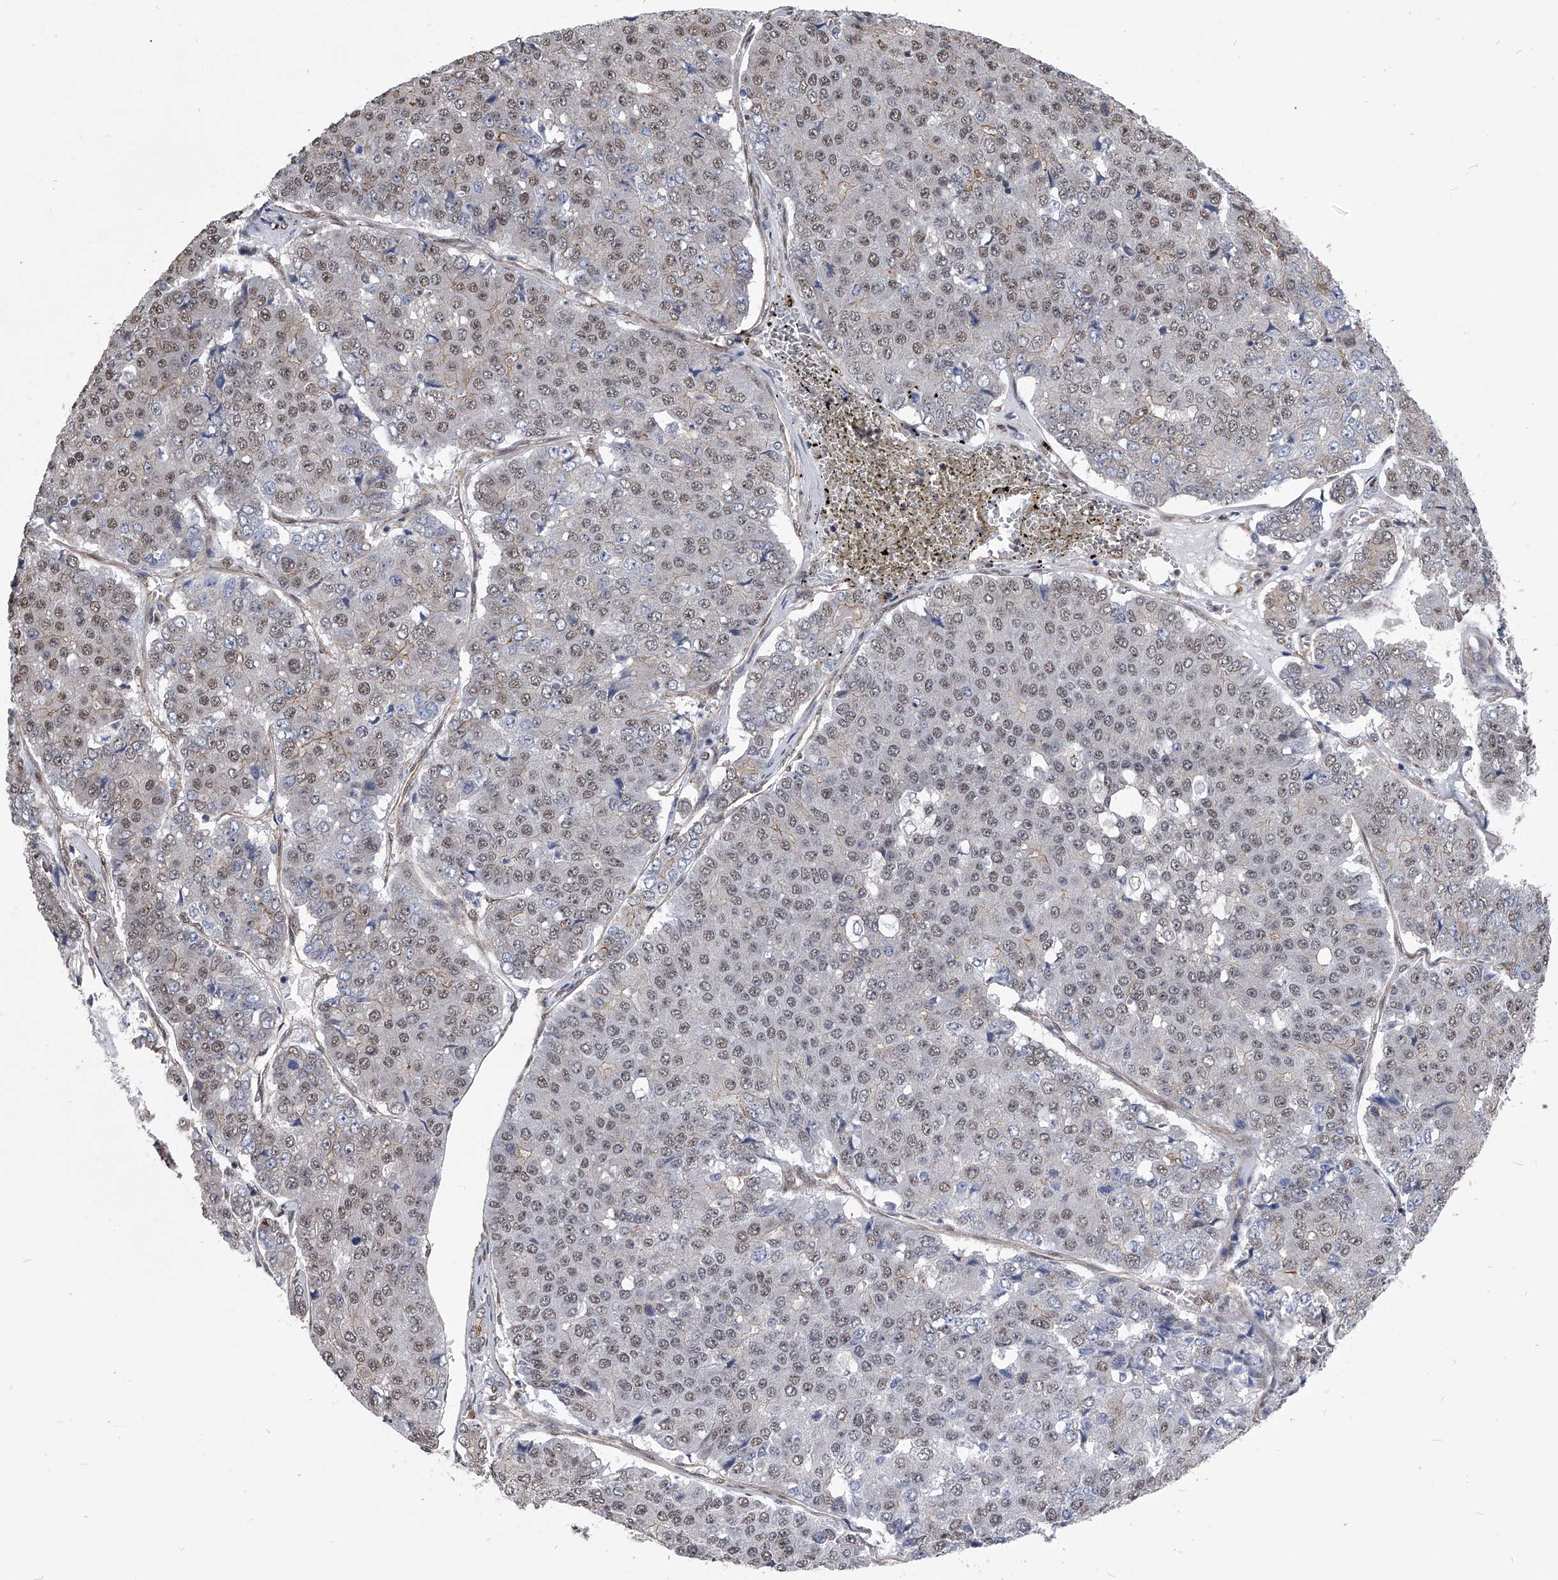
{"staining": {"intensity": "weak", "quantity": "25%-75%", "location": "nuclear"}, "tissue": "pancreatic cancer", "cell_type": "Tumor cells", "image_type": "cancer", "snomed": [{"axis": "morphology", "description": "Adenocarcinoma, NOS"}, {"axis": "topography", "description": "Pancreas"}], "caption": "Immunohistochemistry (IHC) of human pancreatic cancer (adenocarcinoma) reveals low levels of weak nuclear expression in about 25%-75% of tumor cells.", "gene": "ZNF76", "patient": {"sex": "male", "age": 50}}